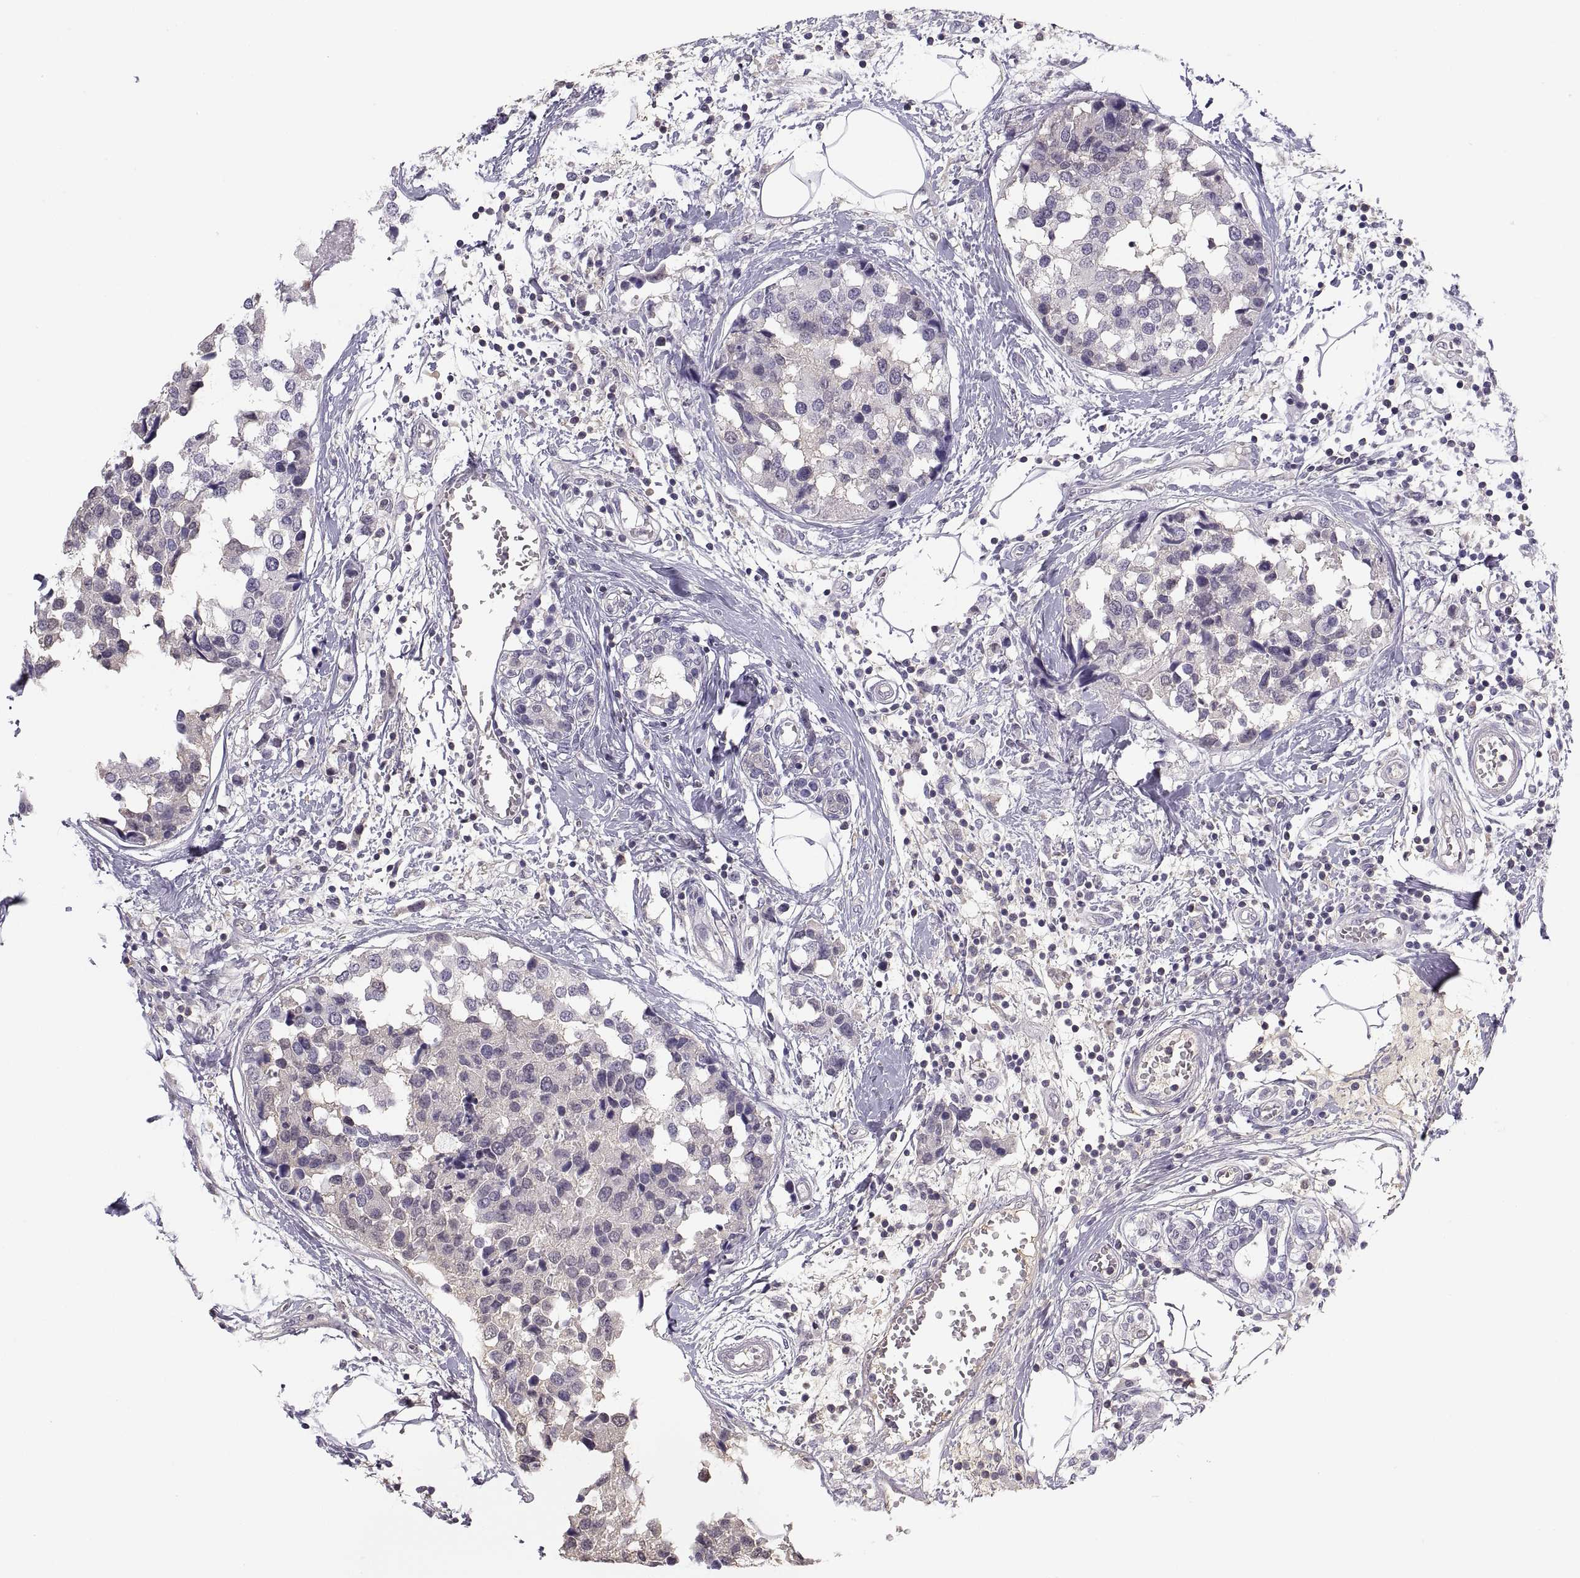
{"staining": {"intensity": "negative", "quantity": "none", "location": "none"}, "tissue": "breast cancer", "cell_type": "Tumor cells", "image_type": "cancer", "snomed": [{"axis": "morphology", "description": "Lobular carcinoma"}, {"axis": "topography", "description": "Breast"}], "caption": "A high-resolution image shows IHC staining of lobular carcinoma (breast), which exhibits no significant staining in tumor cells.", "gene": "MAGEB2", "patient": {"sex": "female", "age": 59}}